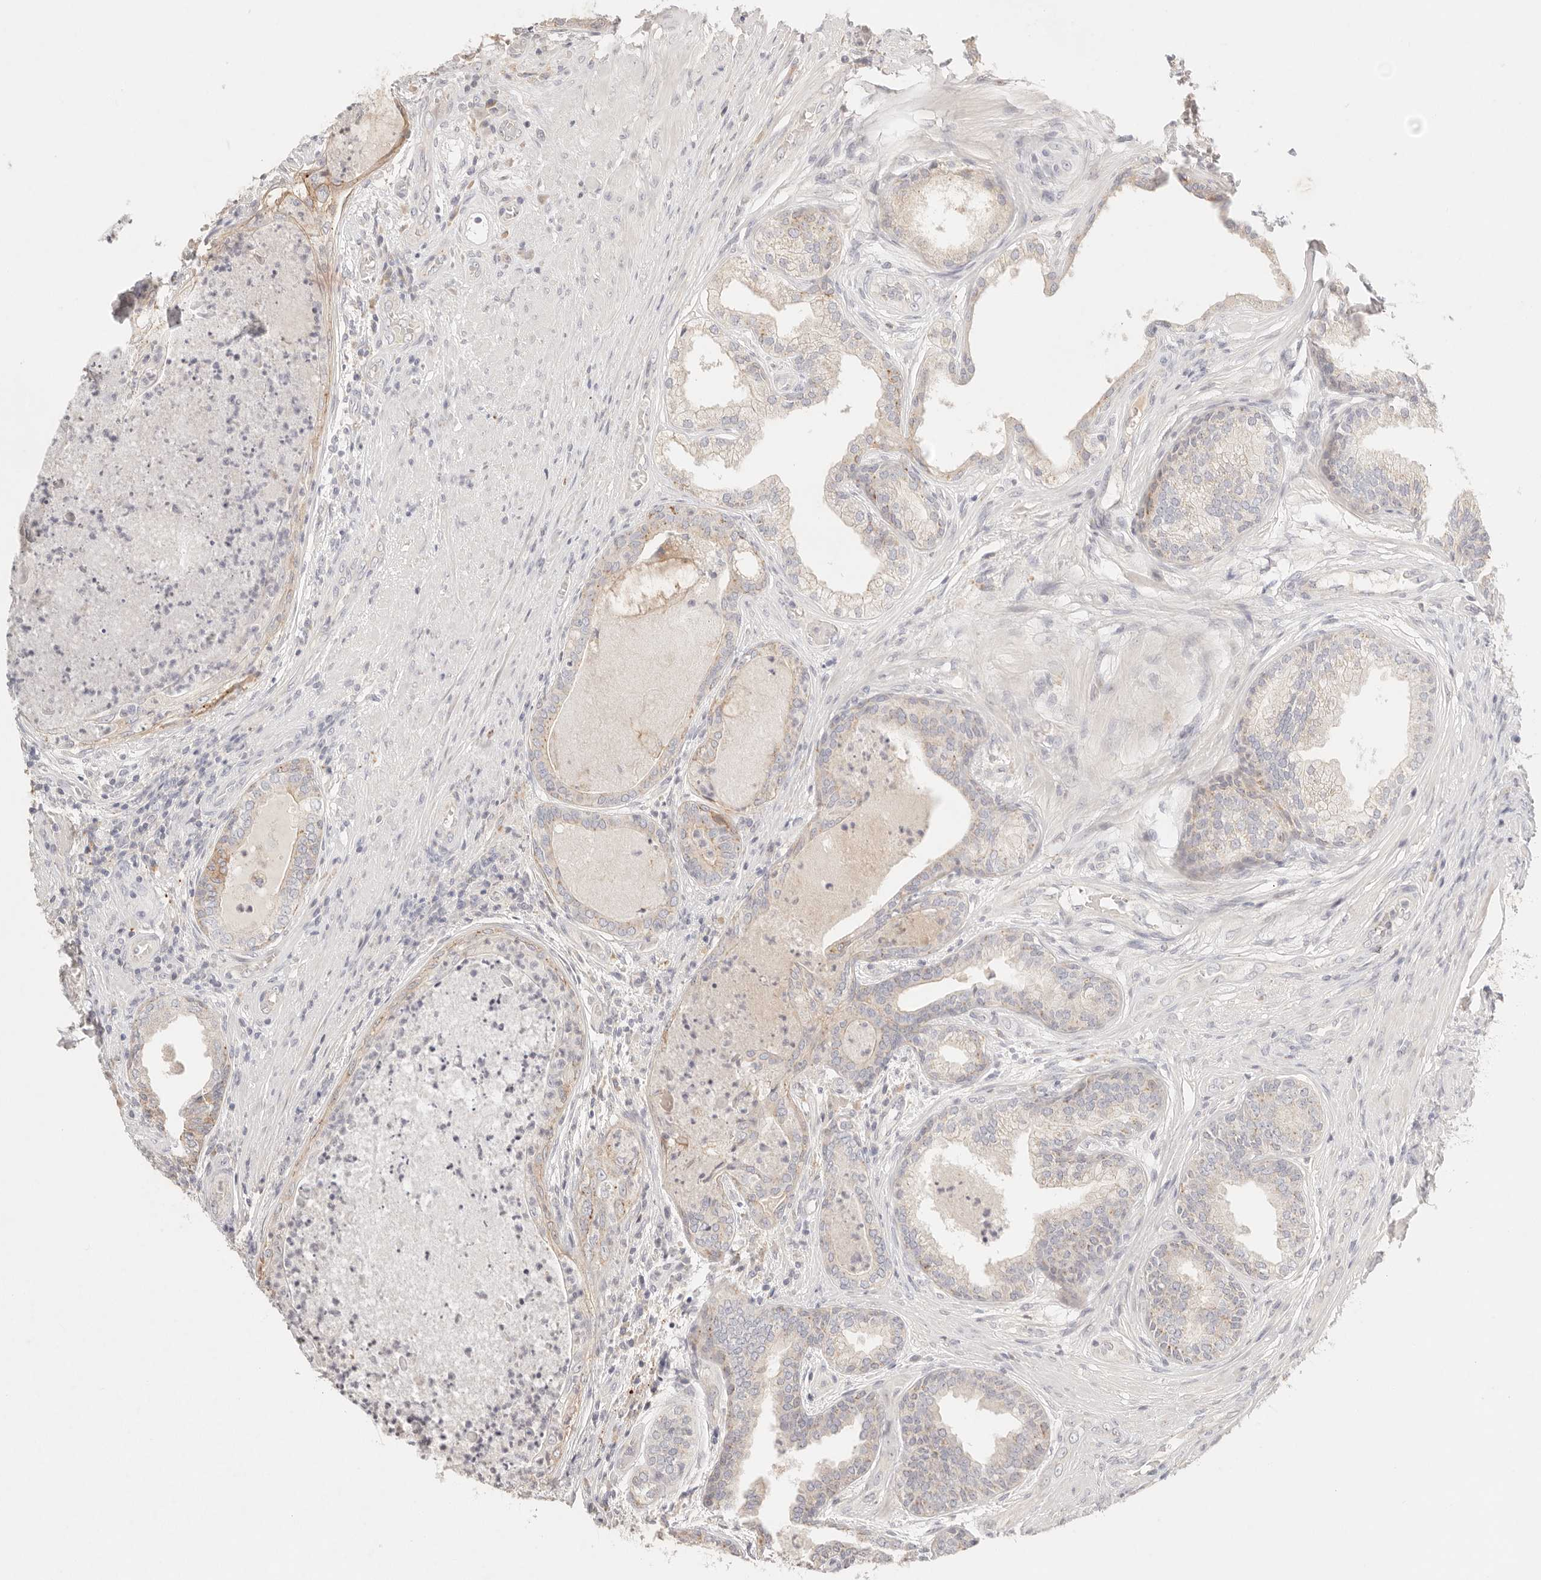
{"staining": {"intensity": "weak", "quantity": "<25%", "location": "cytoplasmic/membranous"}, "tissue": "prostate", "cell_type": "Glandular cells", "image_type": "normal", "snomed": [{"axis": "morphology", "description": "Normal tissue, NOS"}, {"axis": "topography", "description": "Prostate"}], "caption": "Immunohistochemistry (IHC) micrograph of normal human prostate stained for a protein (brown), which exhibits no staining in glandular cells.", "gene": "CEP120", "patient": {"sex": "male", "age": 76}}